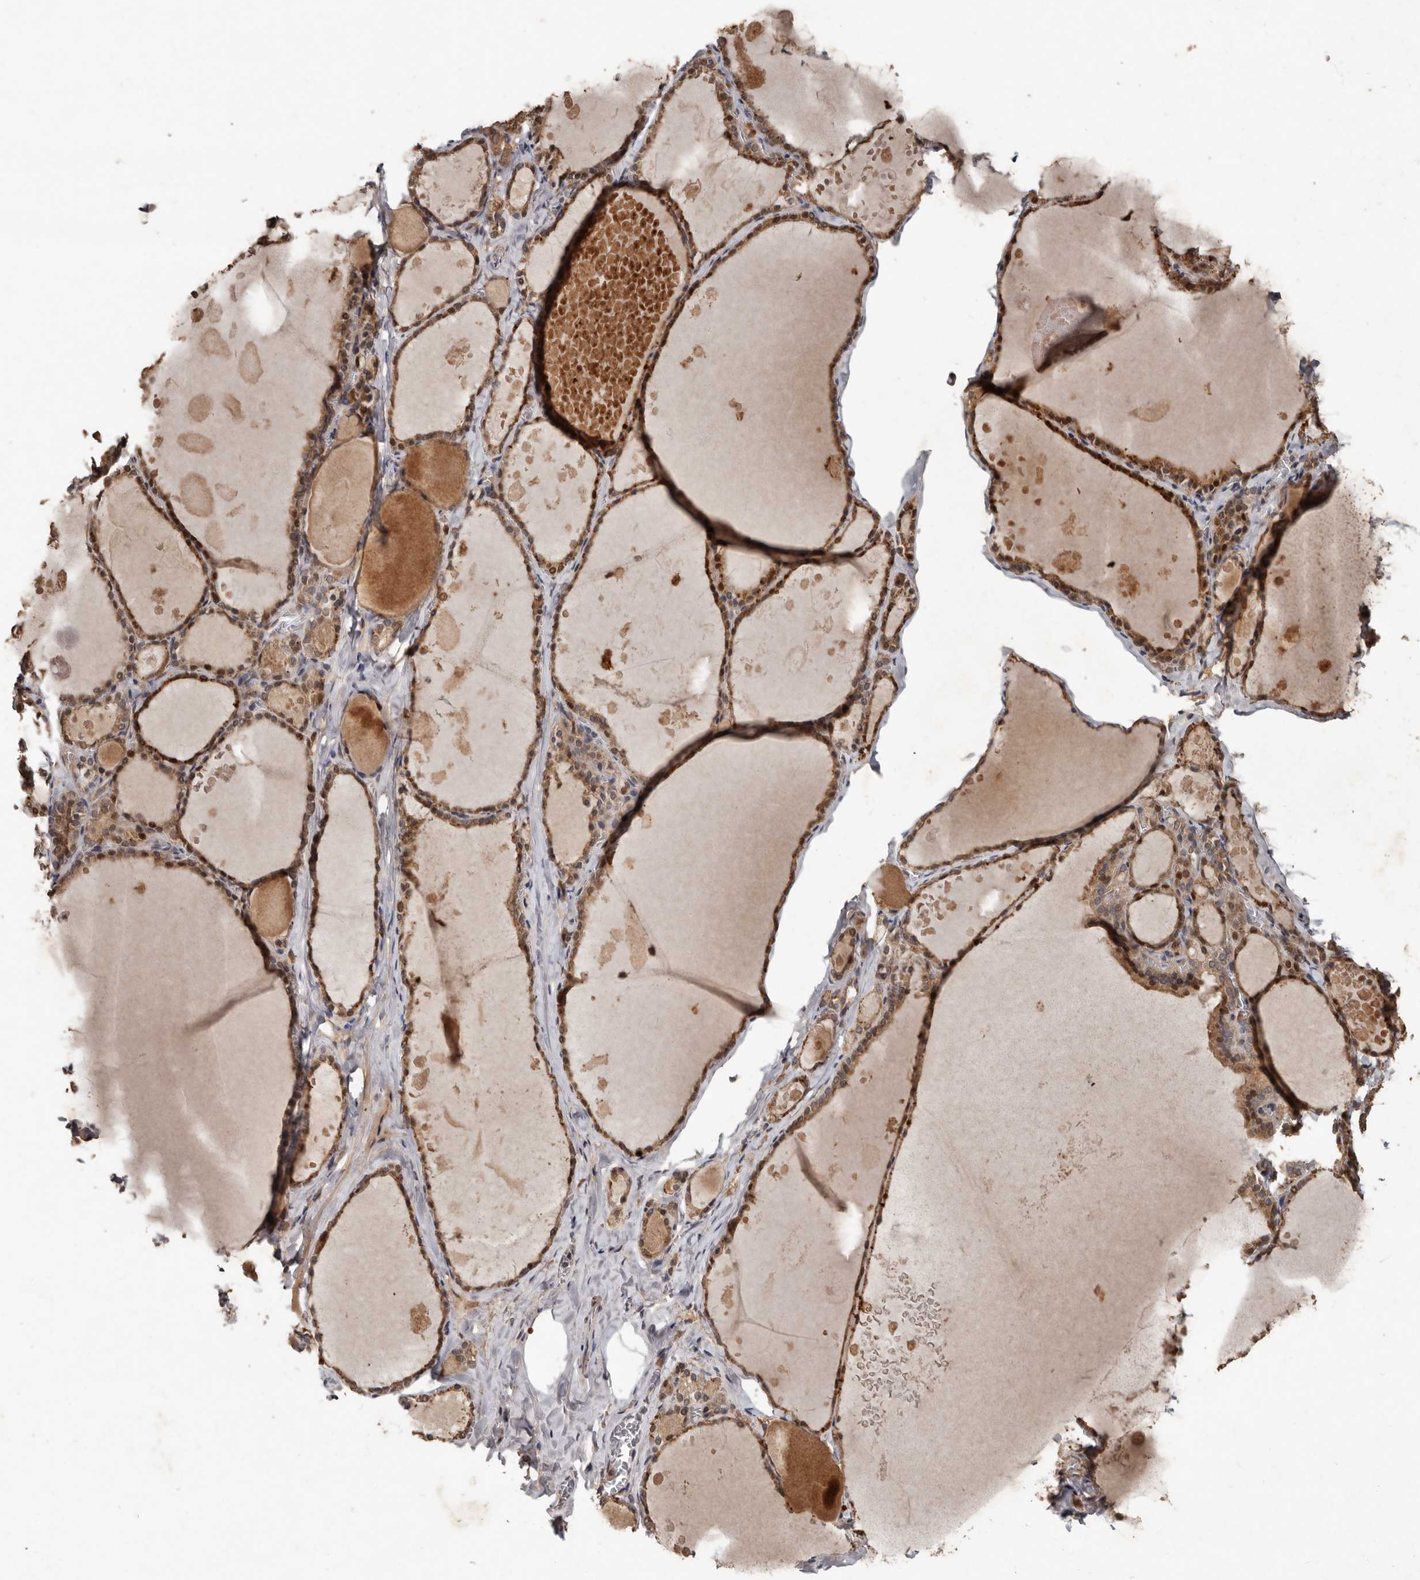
{"staining": {"intensity": "moderate", "quantity": ">75%", "location": "cytoplasmic/membranous,nuclear"}, "tissue": "thyroid gland", "cell_type": "Glandular cells", "image_type": "normal", "snomed": [{"axis": "morphology", "description": "Normal tissue, NOS"}, {"axis": "topography", "description": "Thyroid gland"}], "caption": "DAB (3,3'-diaminobenzidine) immunohistochemical staining of unremarkable human thyroid gland shows moderate cytoplasmic/membranous,nuclear protein positivity in approximately >75% of glandular cells. (DAB IHC, brown staining for protein, blue staining for nuclei).", "gene": "KIF26B", "patient": {"sex": "male", "age": 56}}